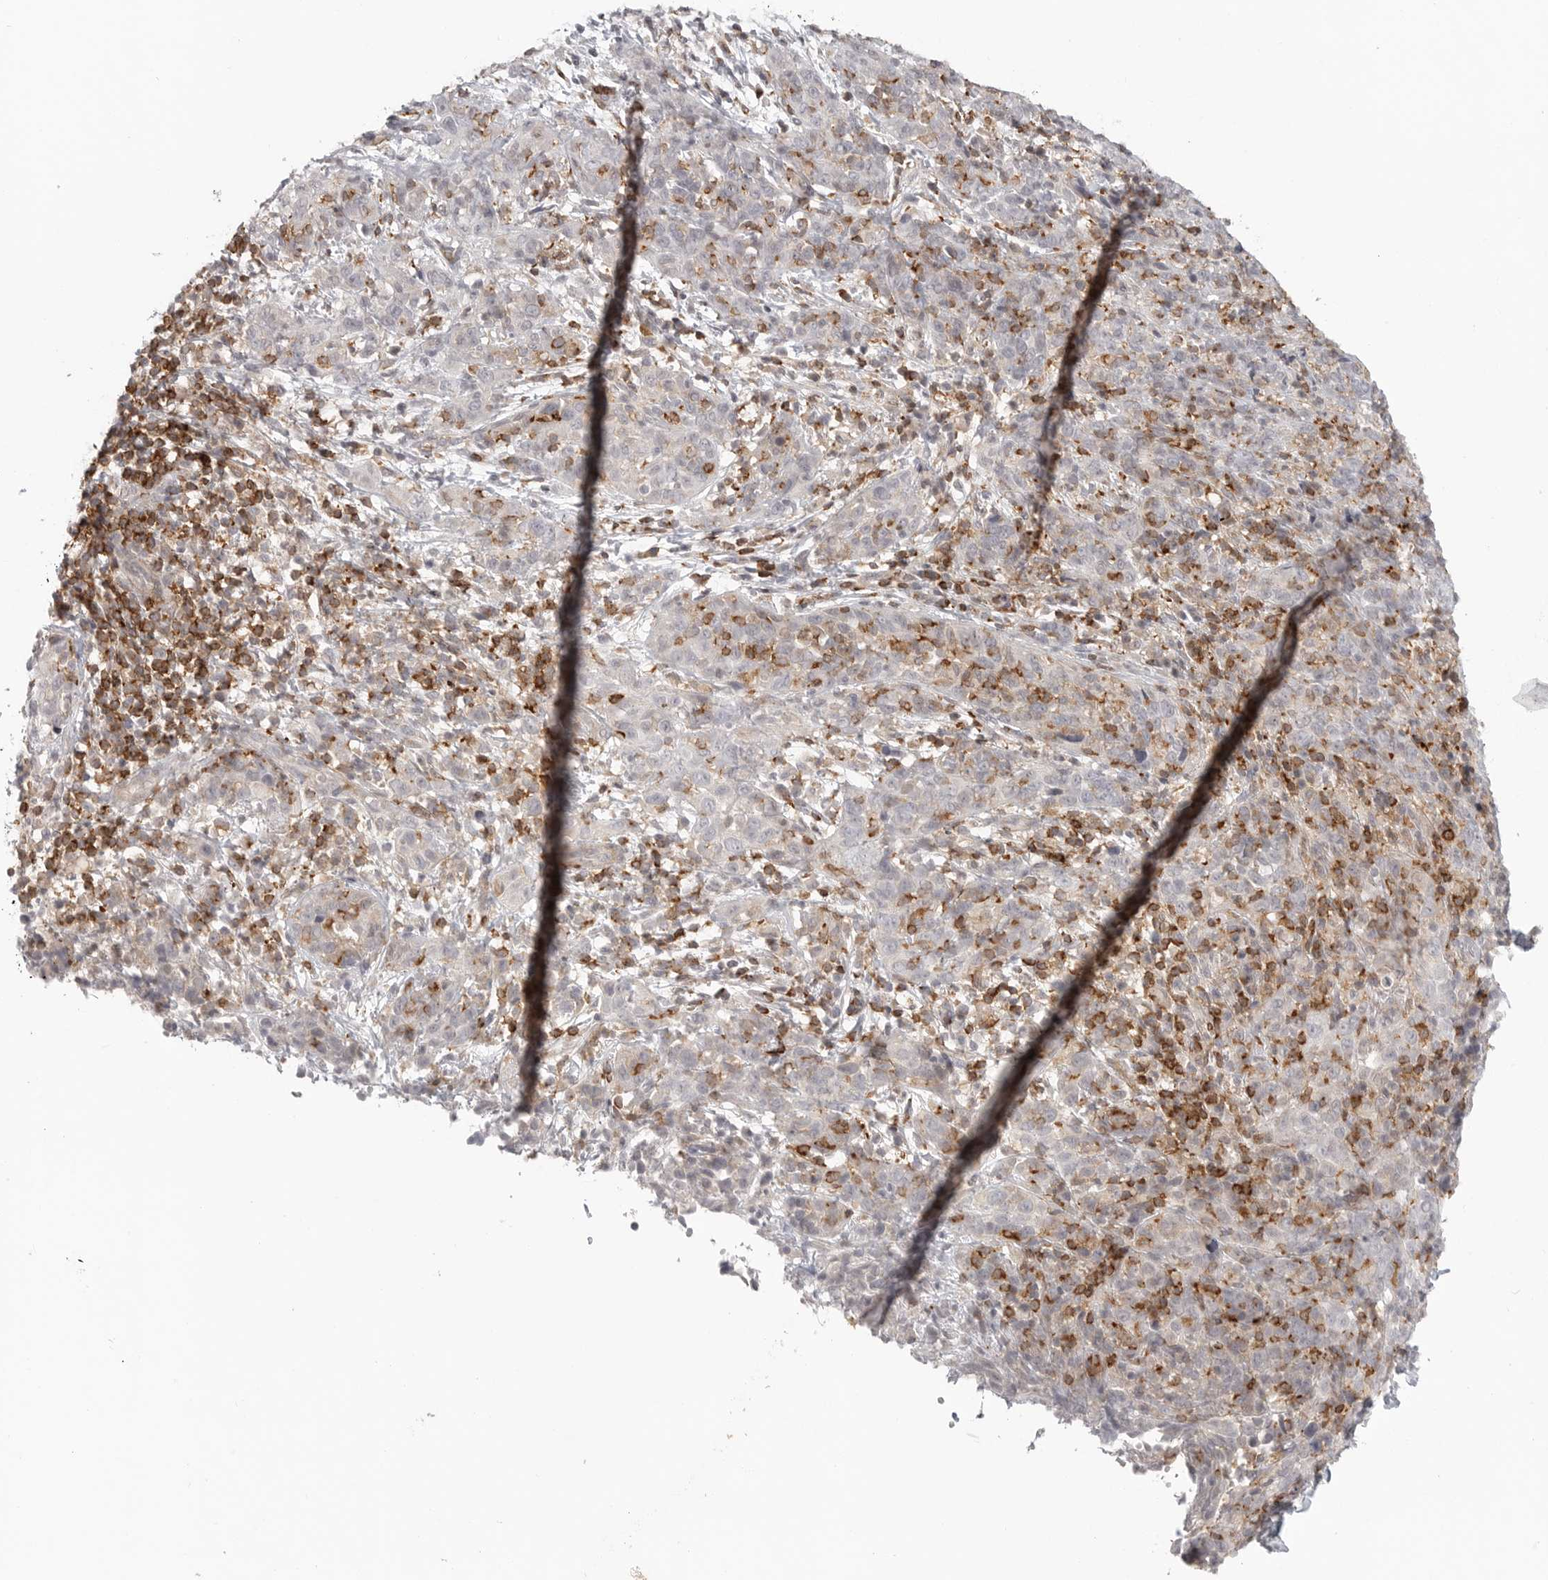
{"staining": {"intensity": "negative", "quantity": "none", "location": "none"}, "tissue": "cervical cancer", "cell_type": "Tumor cells", "image_type": "cancer", "snomed": [{"axis": "morphology", "description": "Squamous cell carcinoma, NOS"}, {"axis": "topography", "description": "Cervix"}], "caption": "High magnification brightfield microscopy of cervical cancer stained with DAB (brown) and counterstained with hematoxylin (blue): tumor cells show no significant positivity.", "gene": "SH3KBP1", "patient": {"sex": "female", "age": 46}}